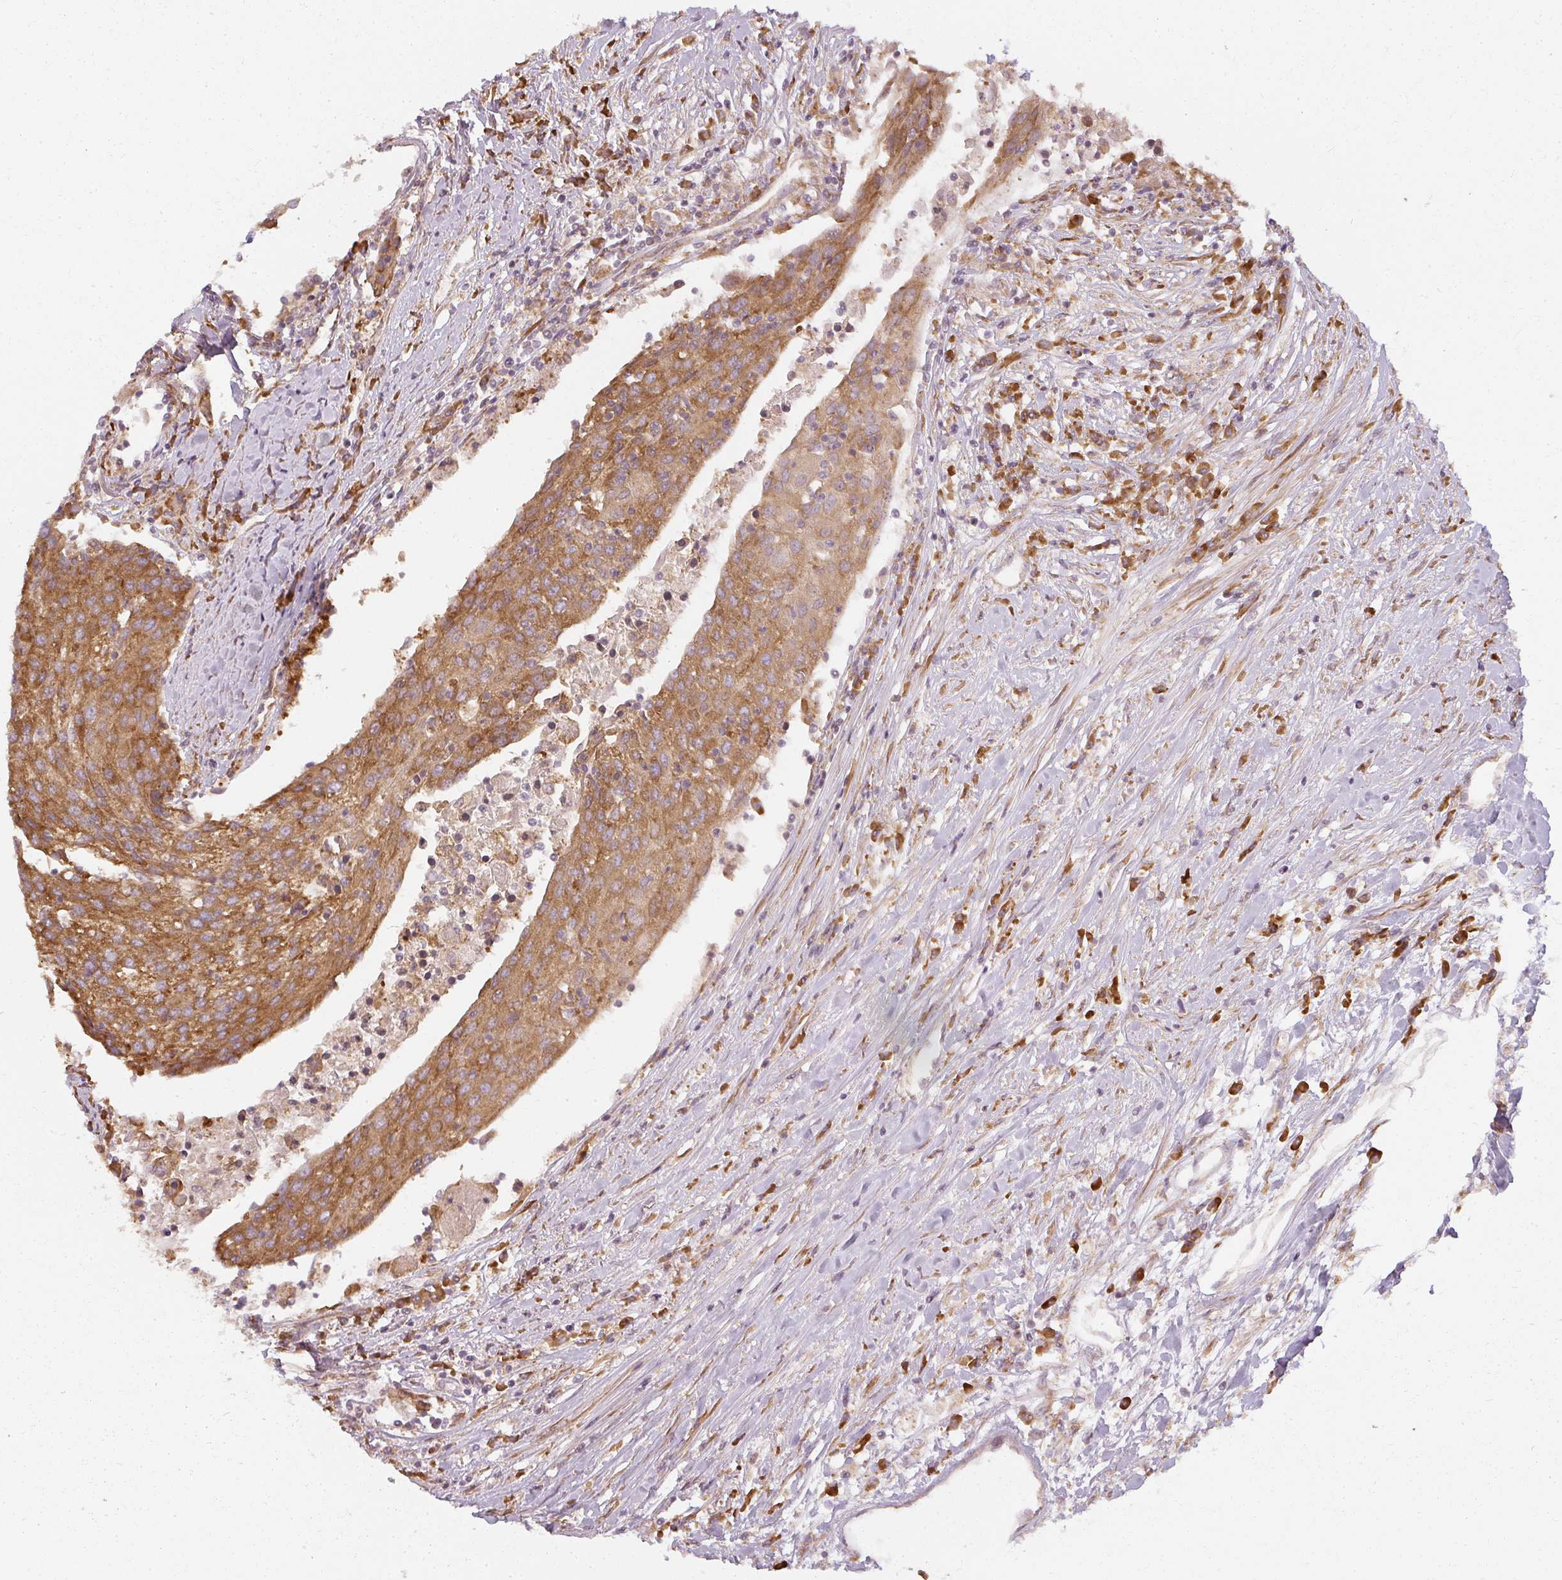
{"staining": {"intensity": "strong", "quantity": ">75%", "location": "cytoplasmic/membranous"}, "tissue": "urothelial cancer", "cell_type": "Tumor cells", "image_type": "cancer", "snomed": [{"axis": "morphology", "description": "Urothelial carcinoma, High grade"}, {"axis": "topography", "description": "Urinary bladder"}], "caption": "This histopathology image displays IHC staining of human urothelial carcinoma (high-grade), with high strong cytoplasmic/membranous staining in about >75% of tumor cells.", "gene": "RPL24", "patient": {"sex": "female", "age": 85}}